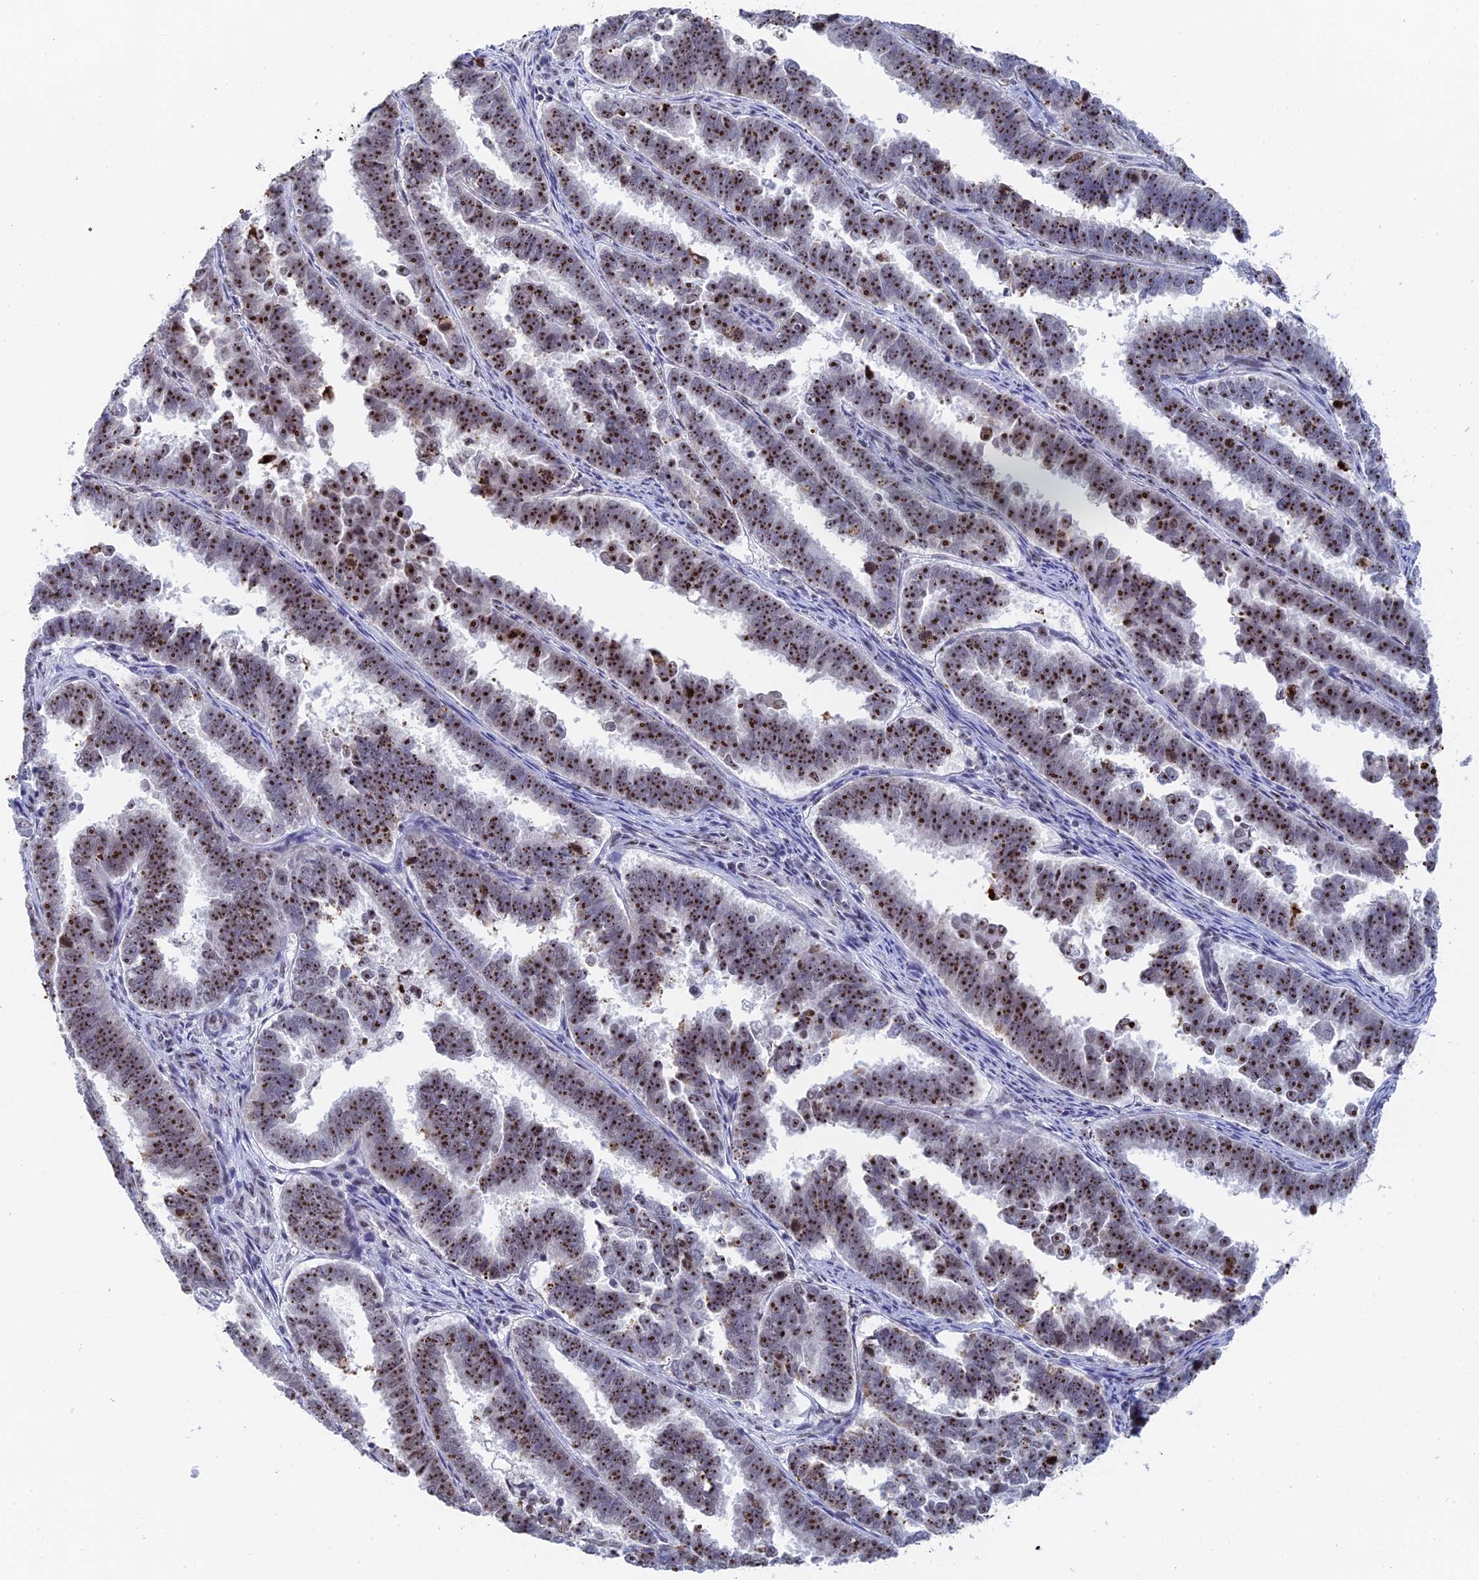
{"staining": {"intensity": "strong", "quantity": ">75%", "location": "nuclear"}, "tissue": "endometrial cancer", "cell_type": "Tumor cells", "image_type": "cancer", "snomed": [{"axis": "morphology", "description": "Adenocarcinoma, NOS"}, {"axis": "topography", "description": "Endometrium"}], "caption": "Human endometrial adenocarcinoma stained with a brown dye demonstrates strong nuclear positive positivity in about >75% of tumor cells.", "gene": "RSL1D1", "patient": {"sex": "female", "age": 75}}